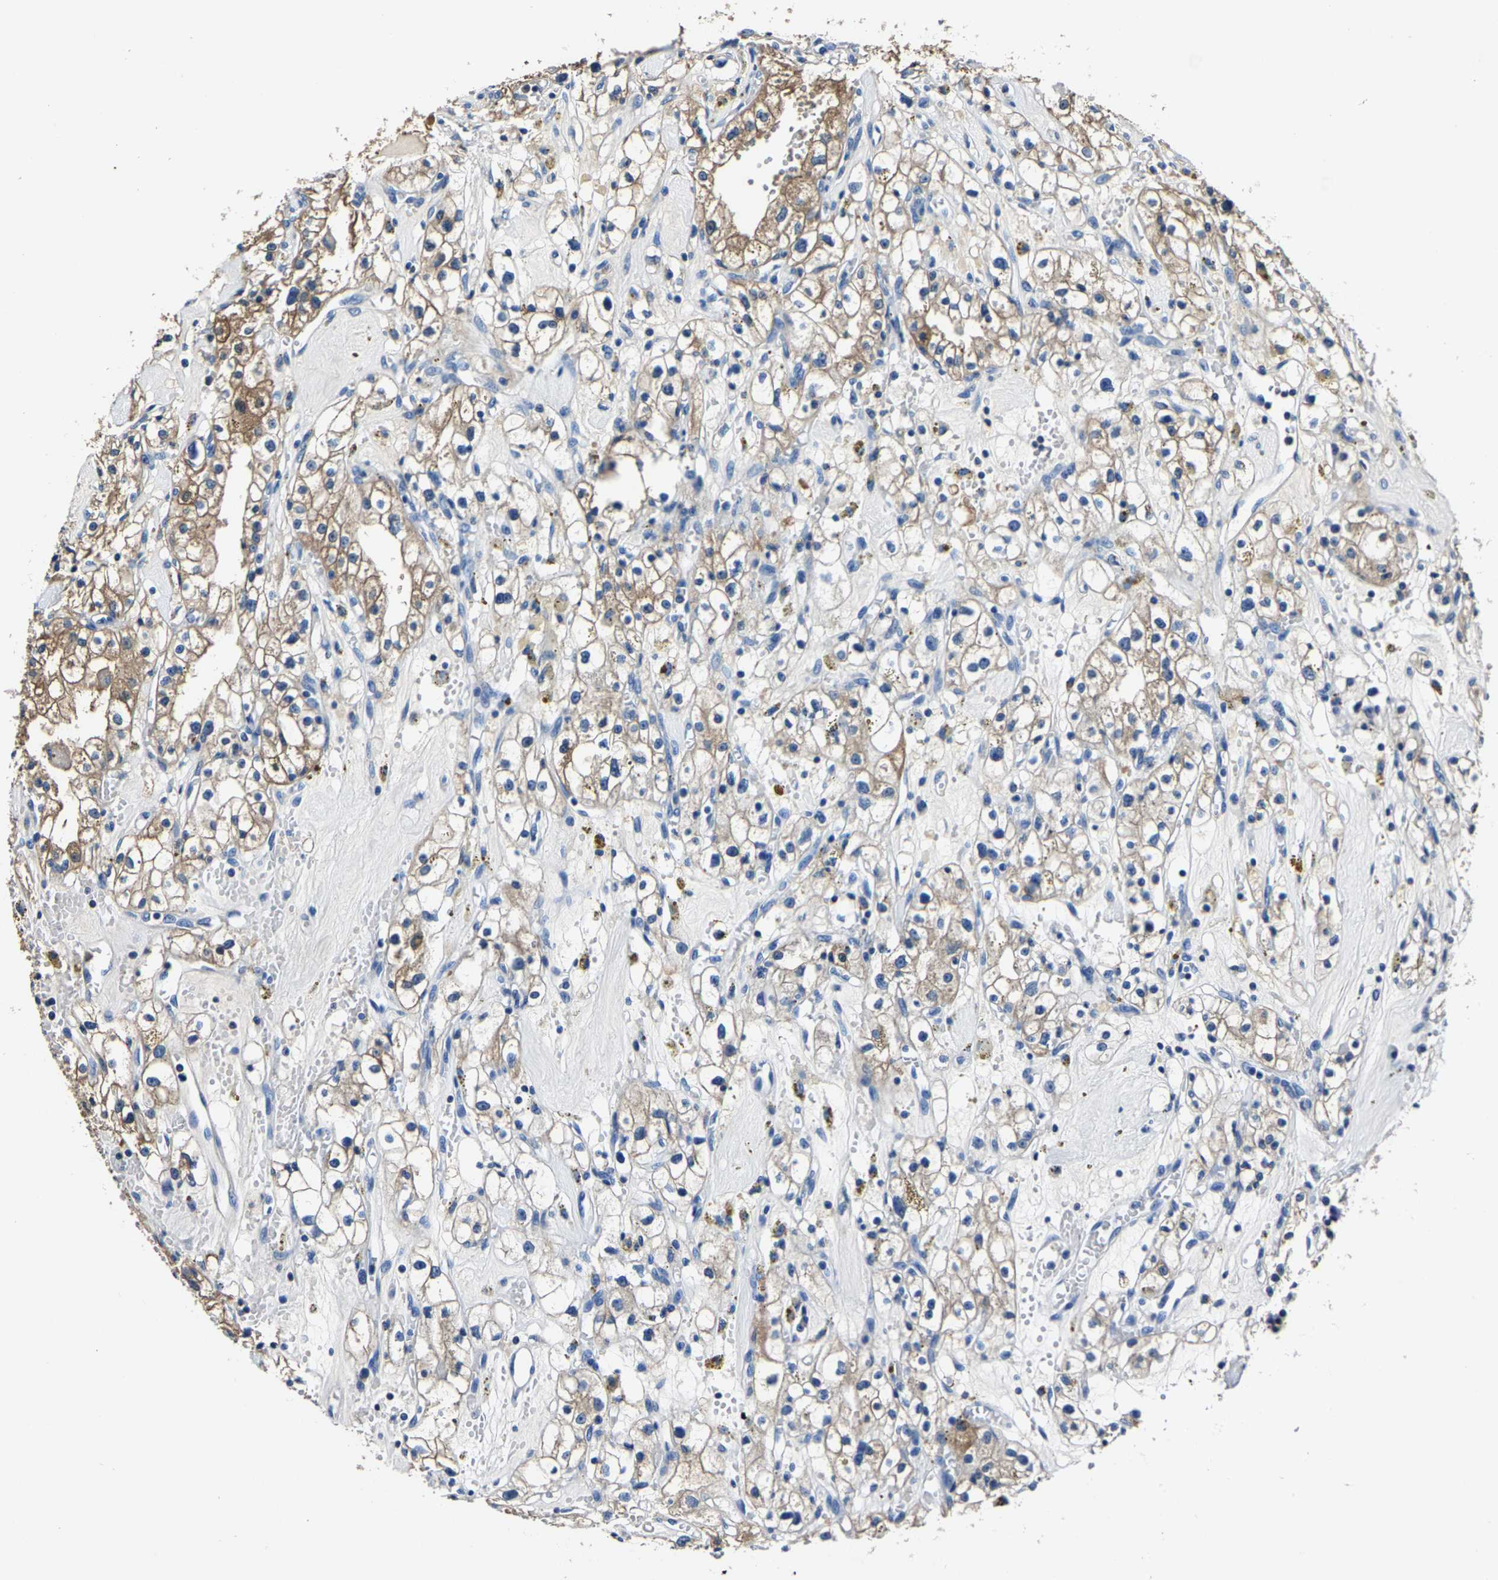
{"staining": {"intensity": "moderate", "quantity": "25%-75%", "location": "cytoplasmic/membranous"}, "tissue": "renal cancer", "cell_type": "Tumor cells", "image_type": "cancer", "snomed": [{"axis": "morphology", "description": "Adenocarcinoma, NOS"}, {"axis": "topography", "description": "Kidney"}], "caption": "About 25%-75% of tumor cells in renal cancer (adenocarcinoma) show moderate cytoplasmic/membranous protein positivity as visualized by brown immunohistochemical staining.", "gene": "ALDOB", "patient": {"sex": "male", "age": 56}}